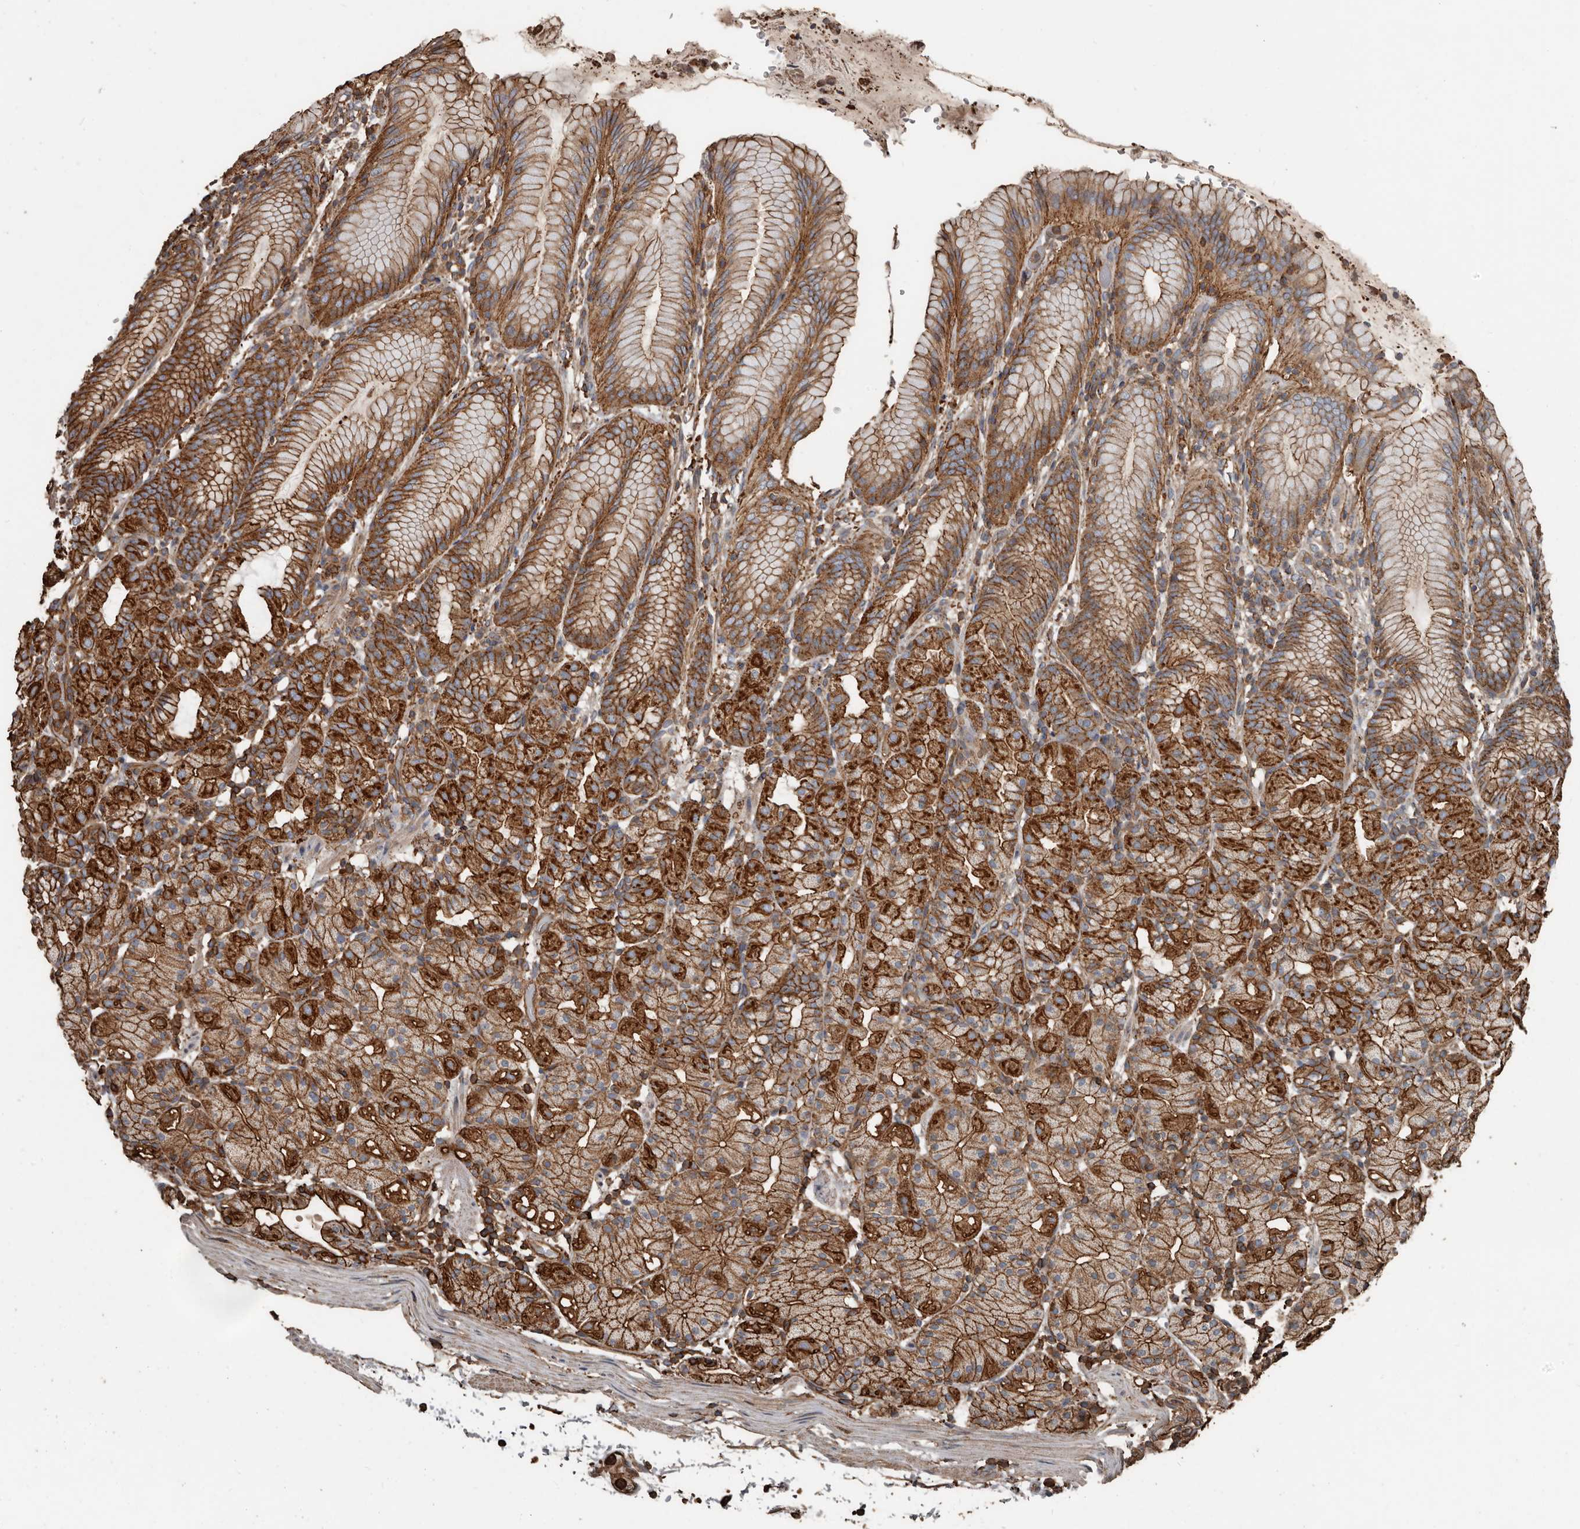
{"staining": {"intensity": "strong", "quantity": ">75%", "location": "cytoplasmic/membranous"}, "tissue": "stomach", "cell_type": "Glandular cells", "image_type": "normal", "snomed": [{"axis": "morphology", "description": "Normal tissue, NOS"}, {"axis": "topography", "description": "Stomach, upper"}], "caption": "DAB (3,3'-diaminobenzidine) immunohistochemical staining of normal human stomach shows strong cytoplasmic/membranous protein expression in about >75% of glandular cells.", "gene": "DENND6B", "patient": {"sex": "male", "age": 48}}